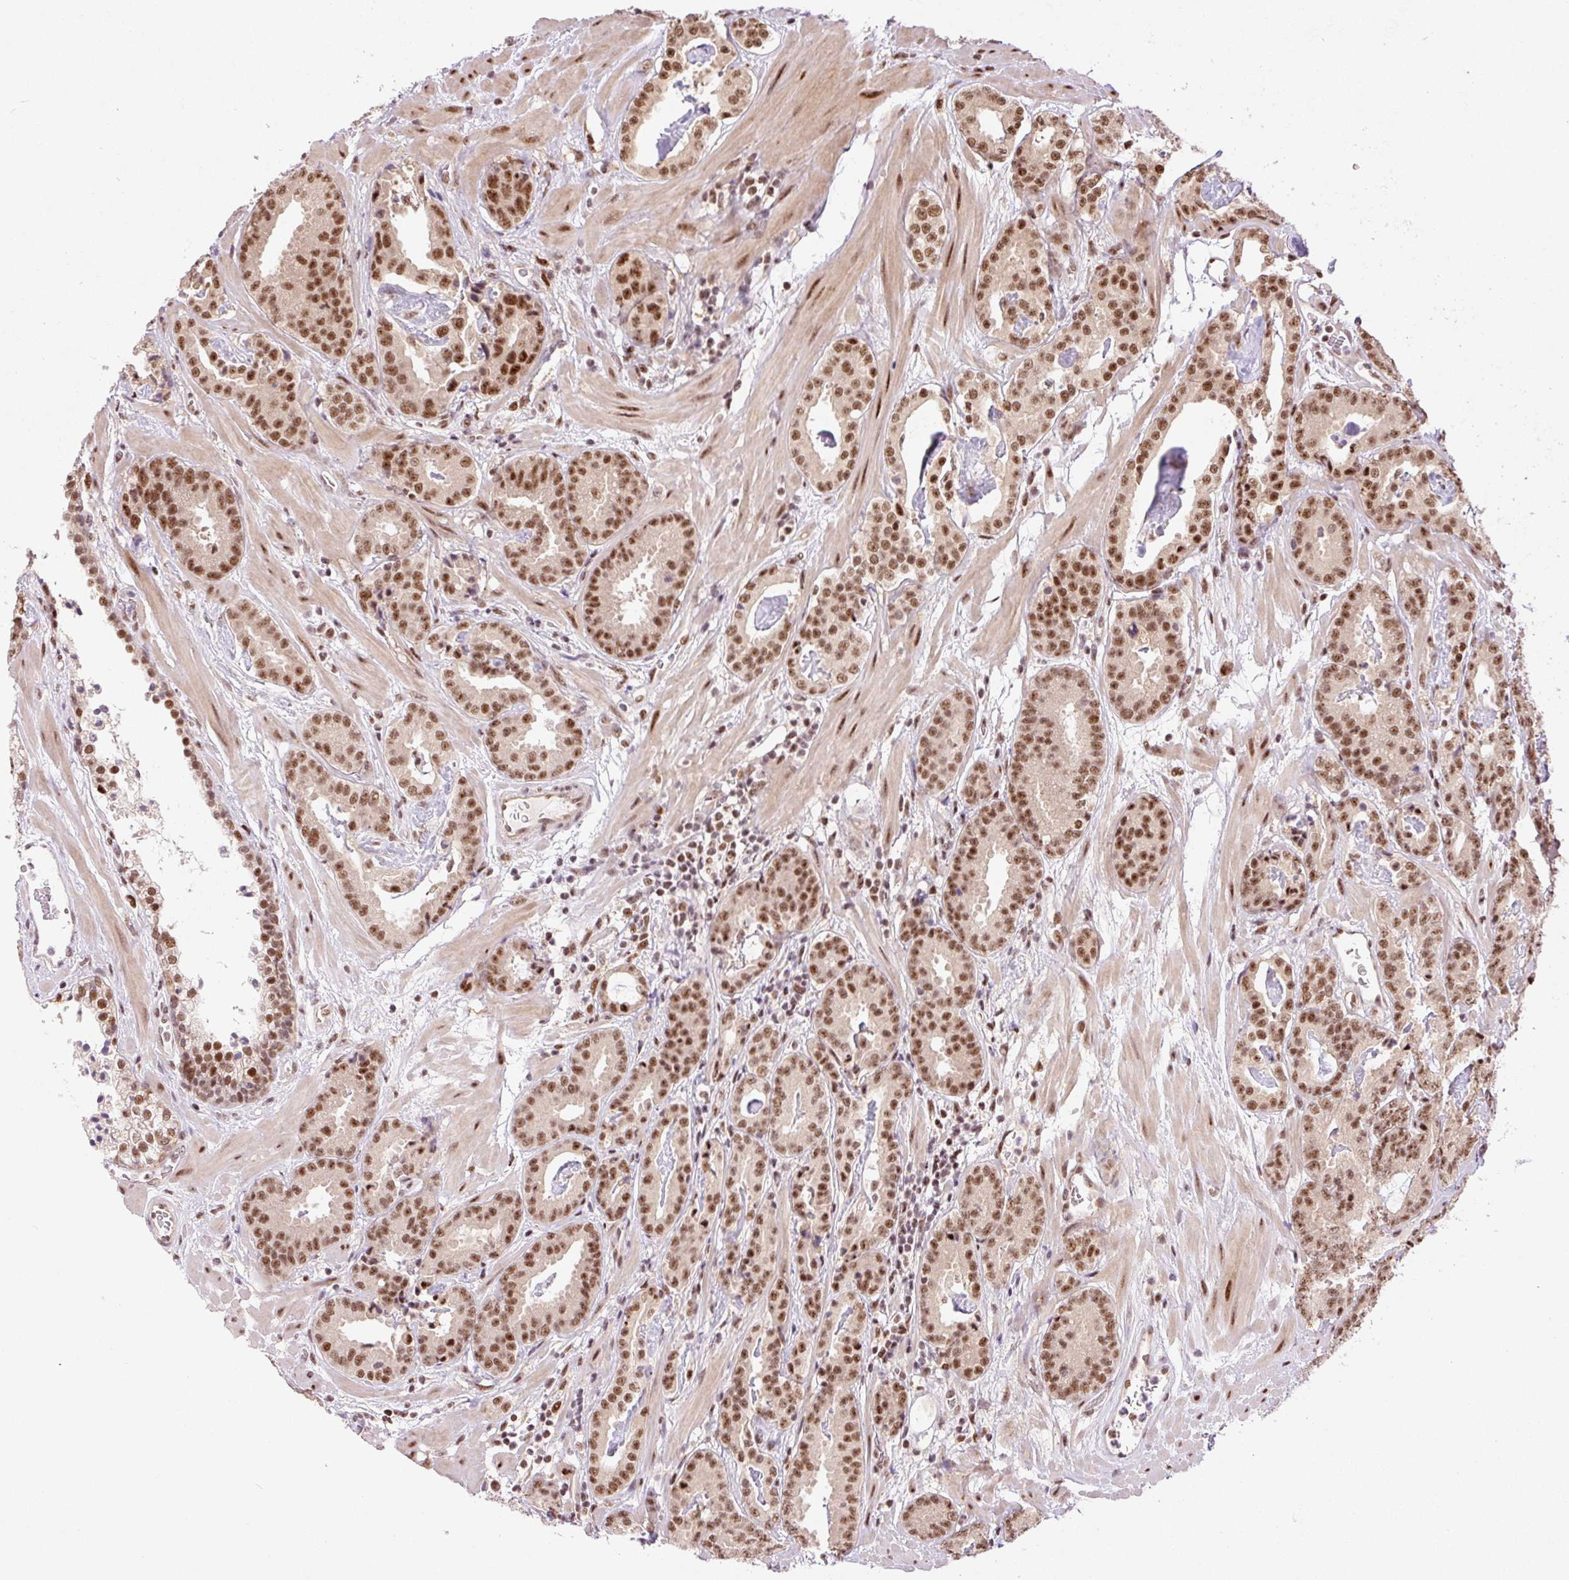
{"staining": {"intensity": "moderate", "quantity": ">75%", "location": "nuclear"}, "tissue": "prostate cancer", "cell_type": "Tumor cells", "image_type": "cancer", "snomed": [{"axis": "morphology", "description": "Adenocarcinoma, Low grade"}, {"axis": "topography", "description": "Prostate"}], "caption": "Immunohistochemical staining of prostate low-grade adenocarcinoma exhibits medium levels of moderate nuclear protein positivity in about >75% of tumor cells.", "gene": "INTS8", "patient": {"sex": "male", "age": 62}}